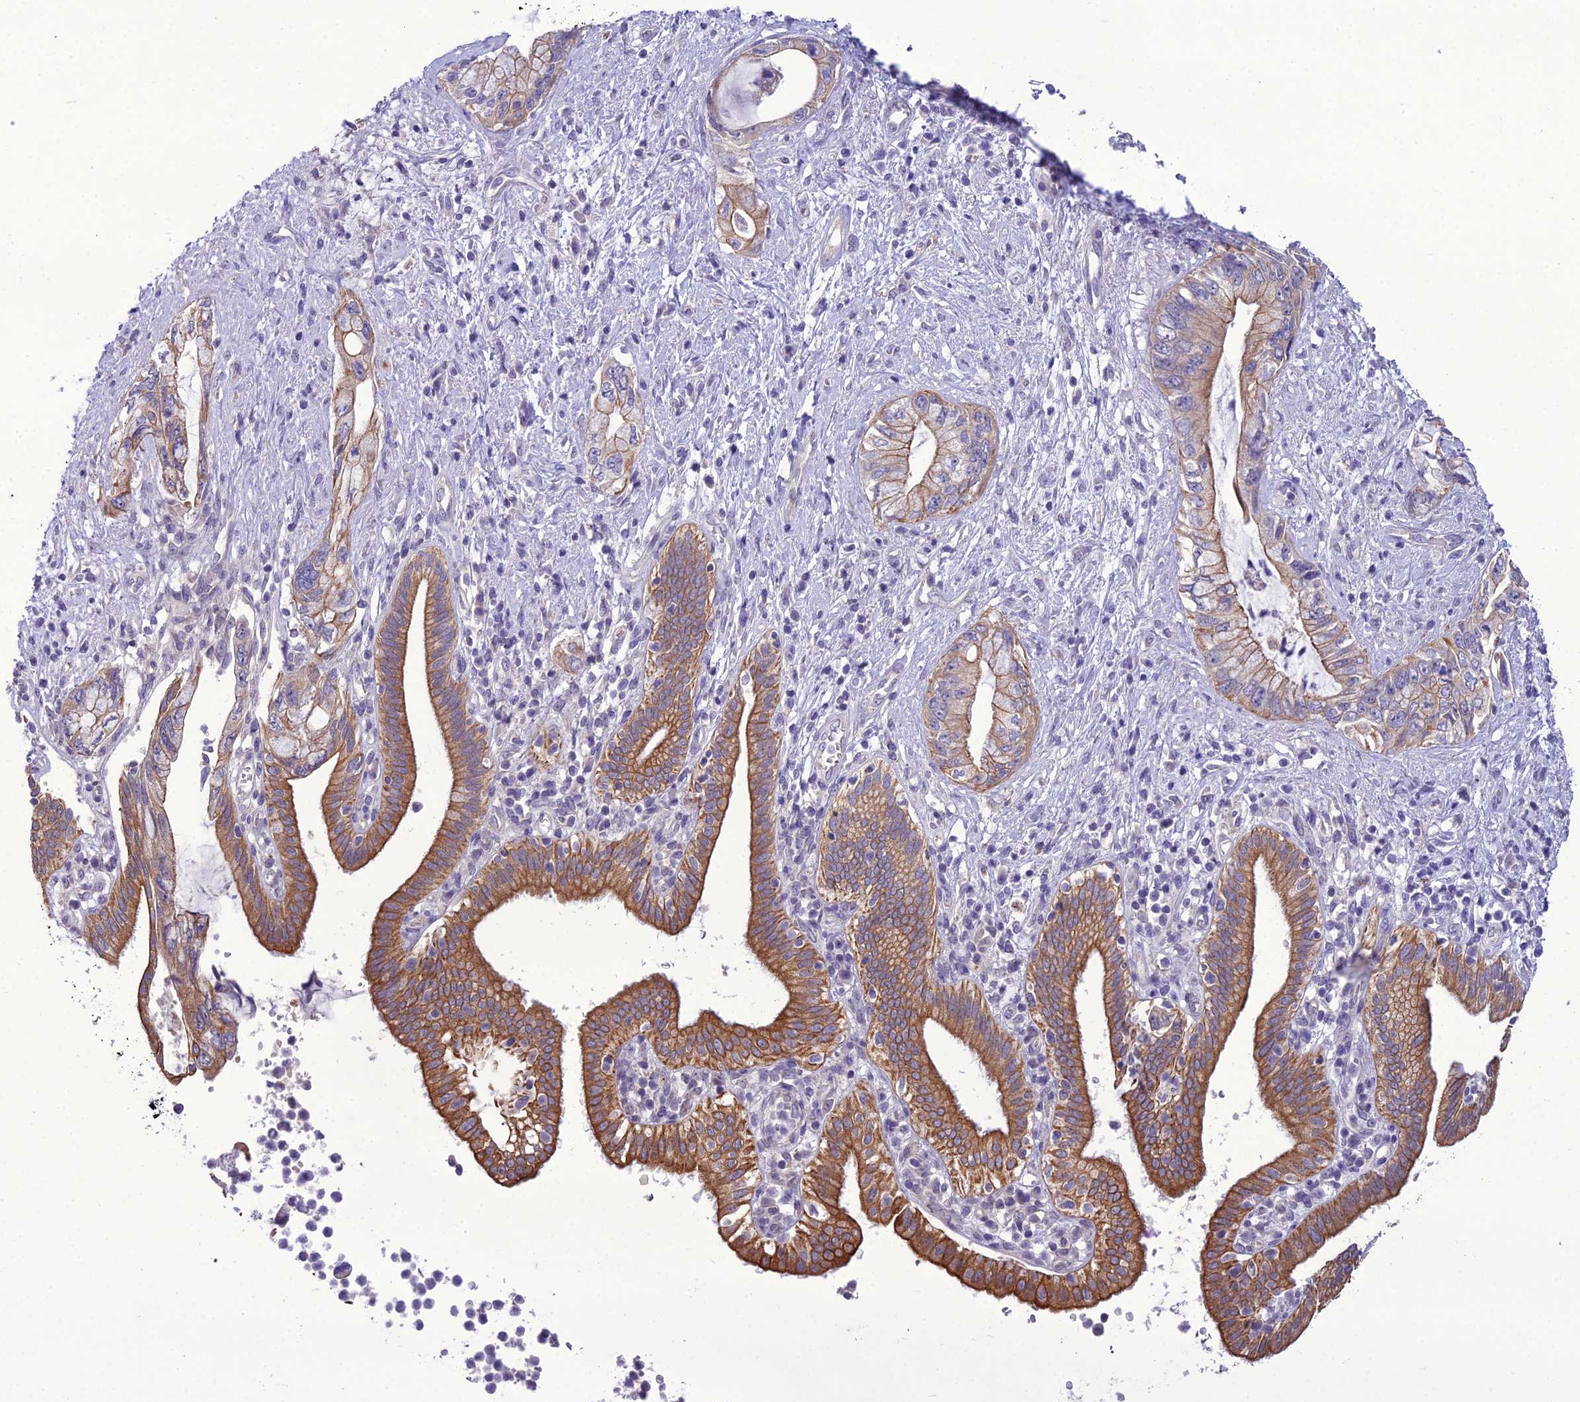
{"staining": {"intensity": "moderate", "quantity": ">75%", "location": "cytoplasmic/membranous"}, "tissue": "pancreatic cancer", "cell_type": "Tumor cells", "image_type": "cancer", "snomed": [{"axis": "morphology", "description": "Adenocarcinoma, NOS"}, {"axis": "topography", "description": "Pancreas"}], "caption": "About >75% of tumor cells in adenocarcinoma (pancreatic) reveal moderate cytoplasmic/membranous protein positivity as visualized by brown immunohistochemical staining.", "gene": "SCRT1", "patient": {"sex": "female", "age": 73}}